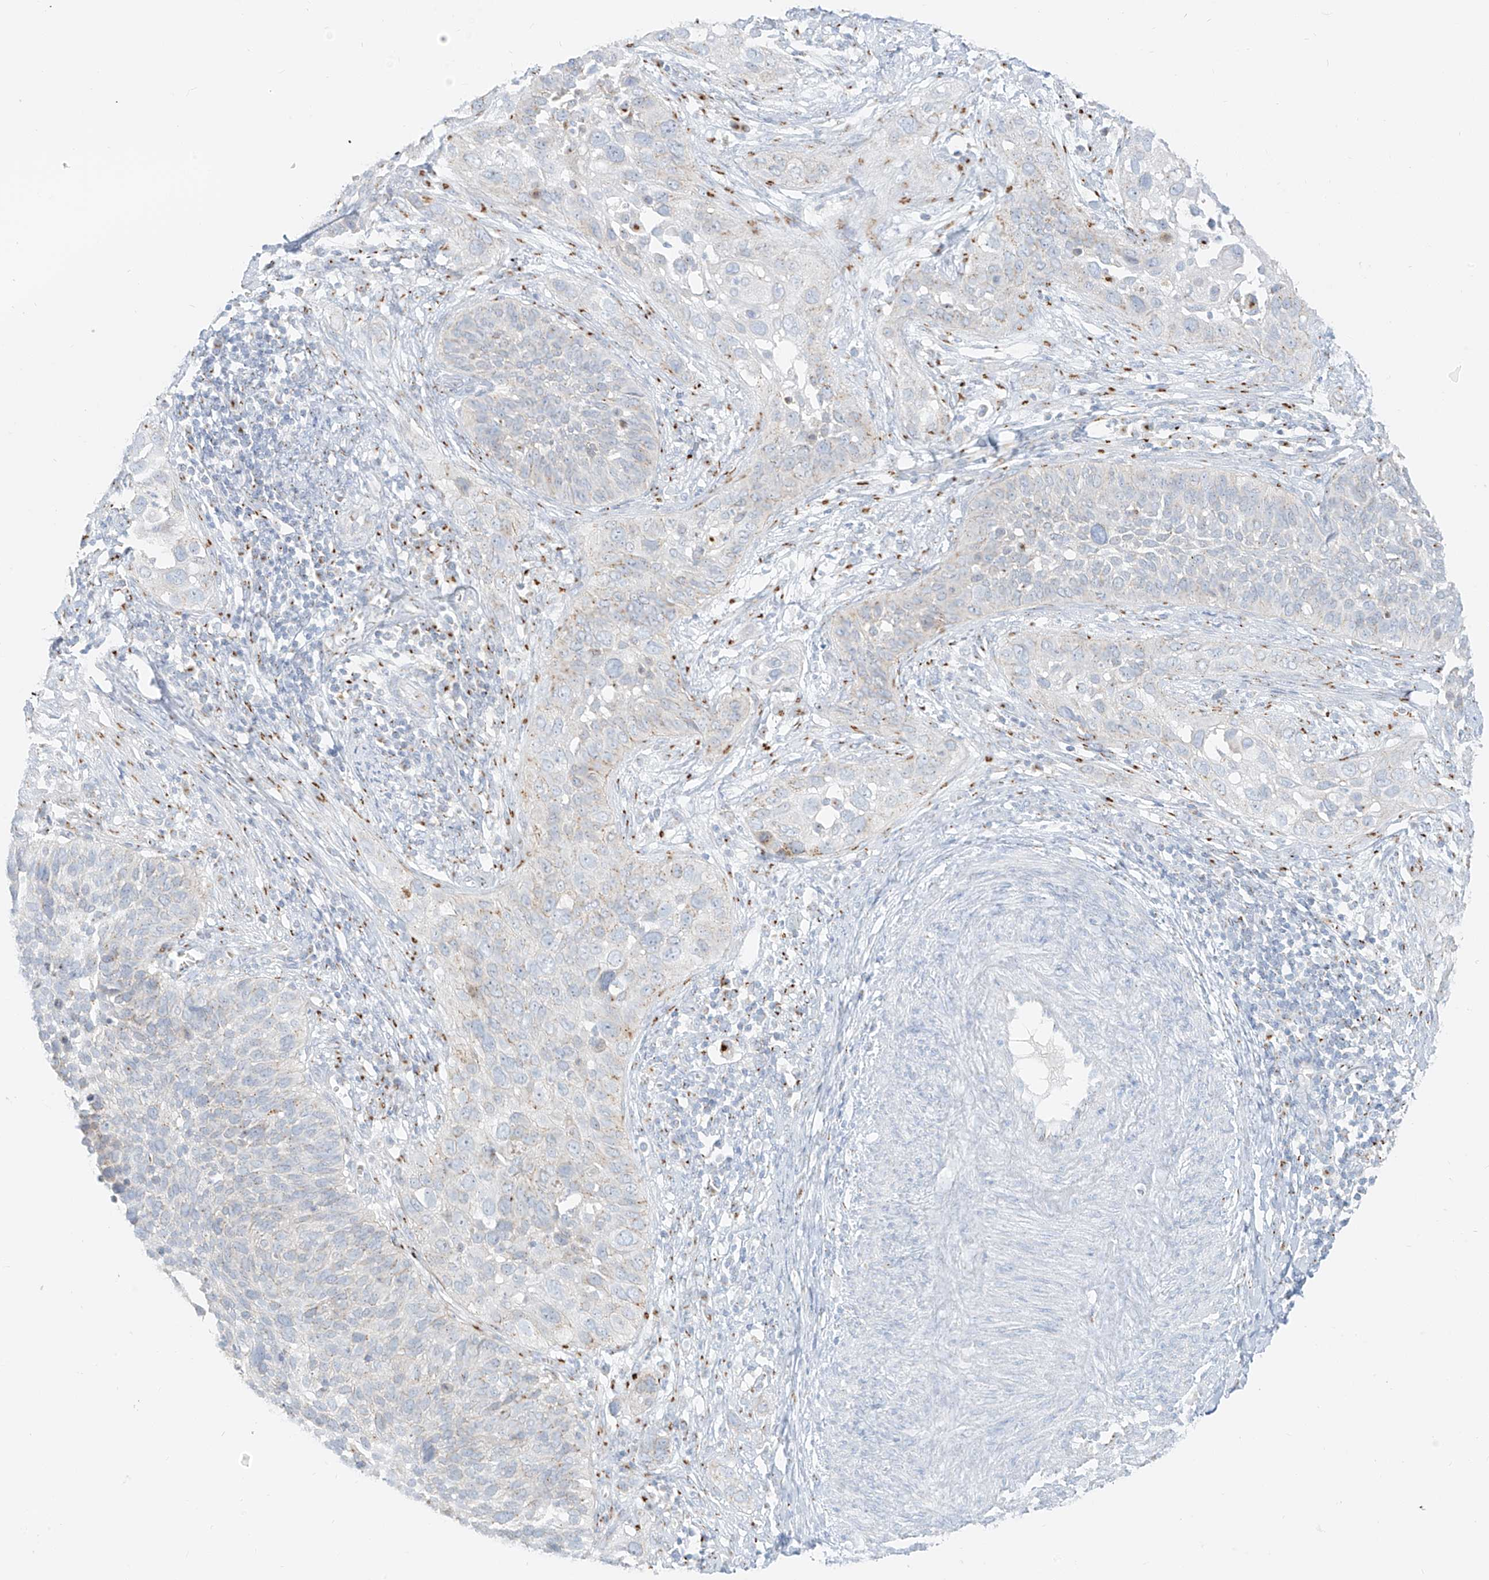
{"staining": {"intensity": "negative", "quantity": "none", "location": "none"}, "tissue": "cervical cancer", "cell_type": "Tumor cells", "image_type": "cancer", "snomed": [{"axis": "morphology", "description": "Squamous cell carcinoma, NOS"}, {"axis": "topography", "description": "Cervix"}], "caption": "This is an immunohistochemistry (IHC) photomicrograph of cervical cancer (squamous cell carcinoma). There is no expression in tumor cells.", "gene": "TMEM87B", "patient": {"sex": "female", "age": 34}}